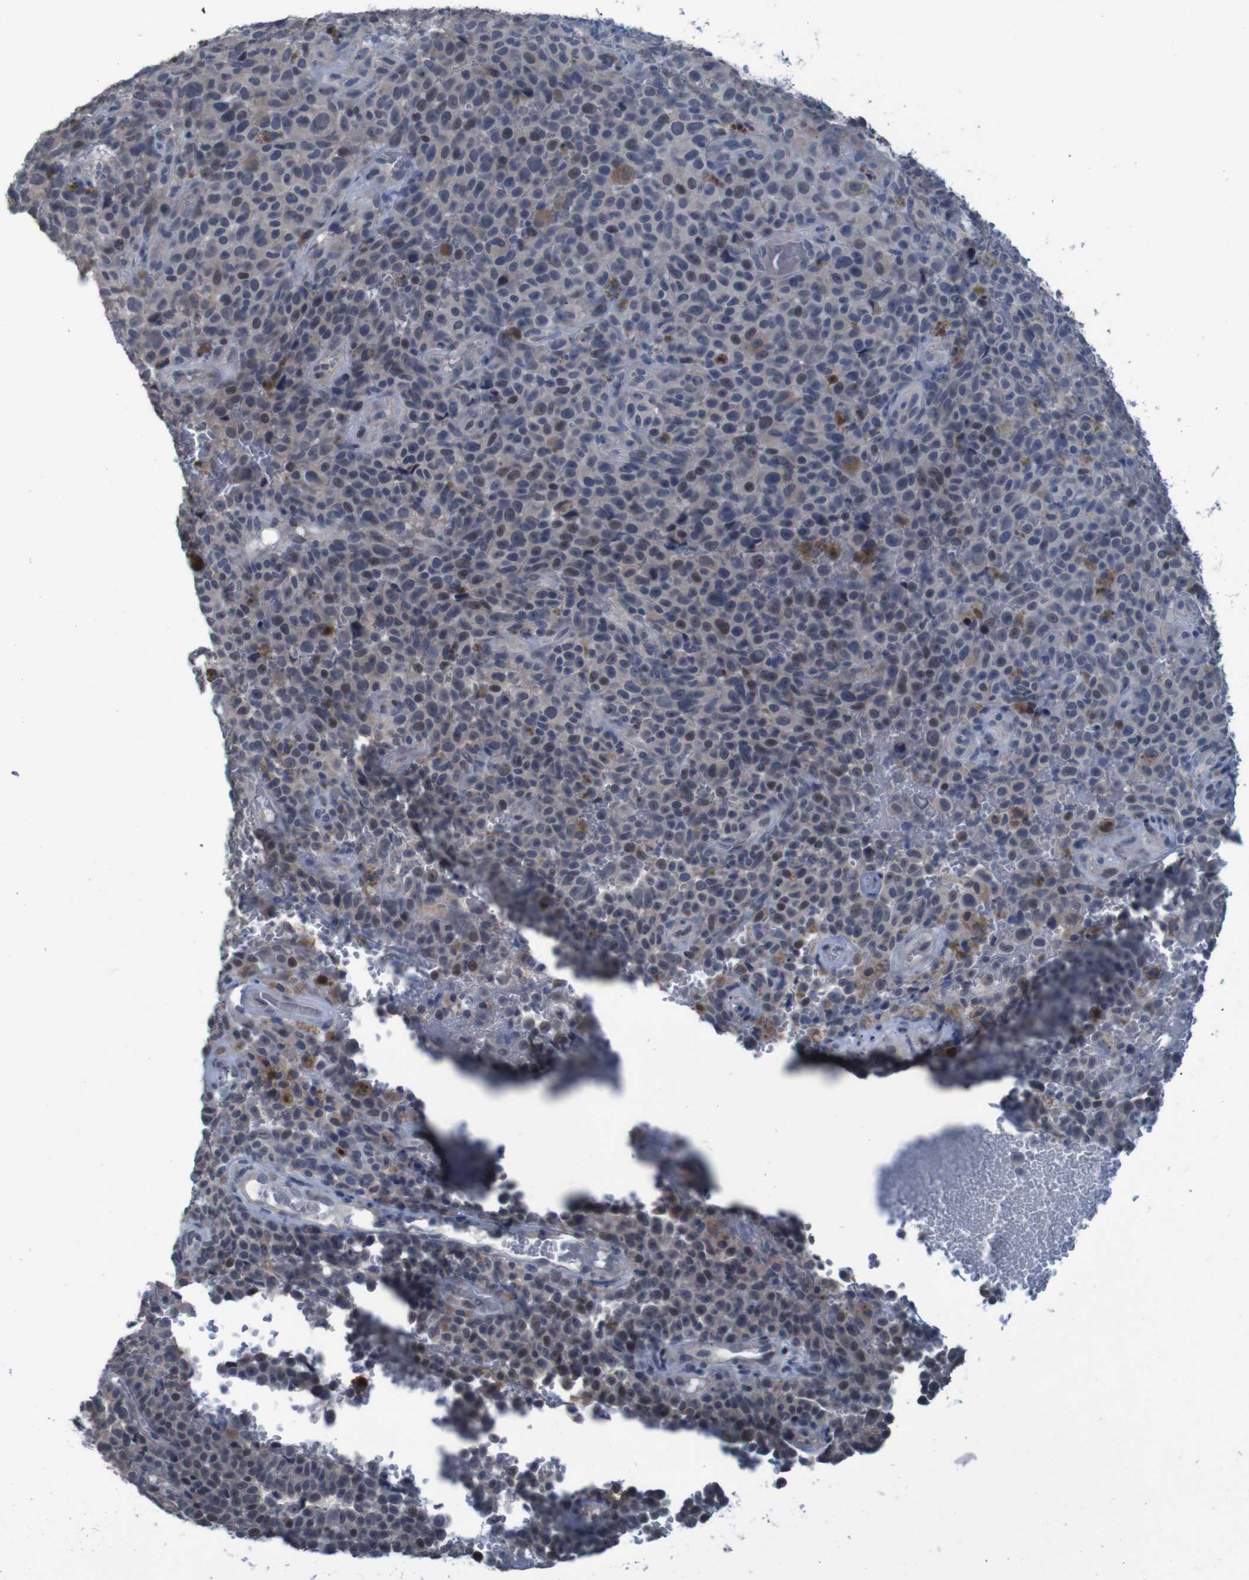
{"staining": {"intensity": "moderate", "quantity": "<25%", "location": "cytoplasmic/membranous"}, "tissue": "melanoma", "cell_type": "Tumor cells", "image_type": "cancer", "snomed": [{"axis": "morphology", "description": "Malignant melanoma, NOS"}, {"axis": "topography", "description": "Skin"}], "caption": "Immunohistochemical staining of human melanoma reveals low levels of moderate cytoplasmic/membranous positivity in about <25% of tumor cells.", "gene": "CLDN18", "patient": {"sex": "female", "age": 82}}